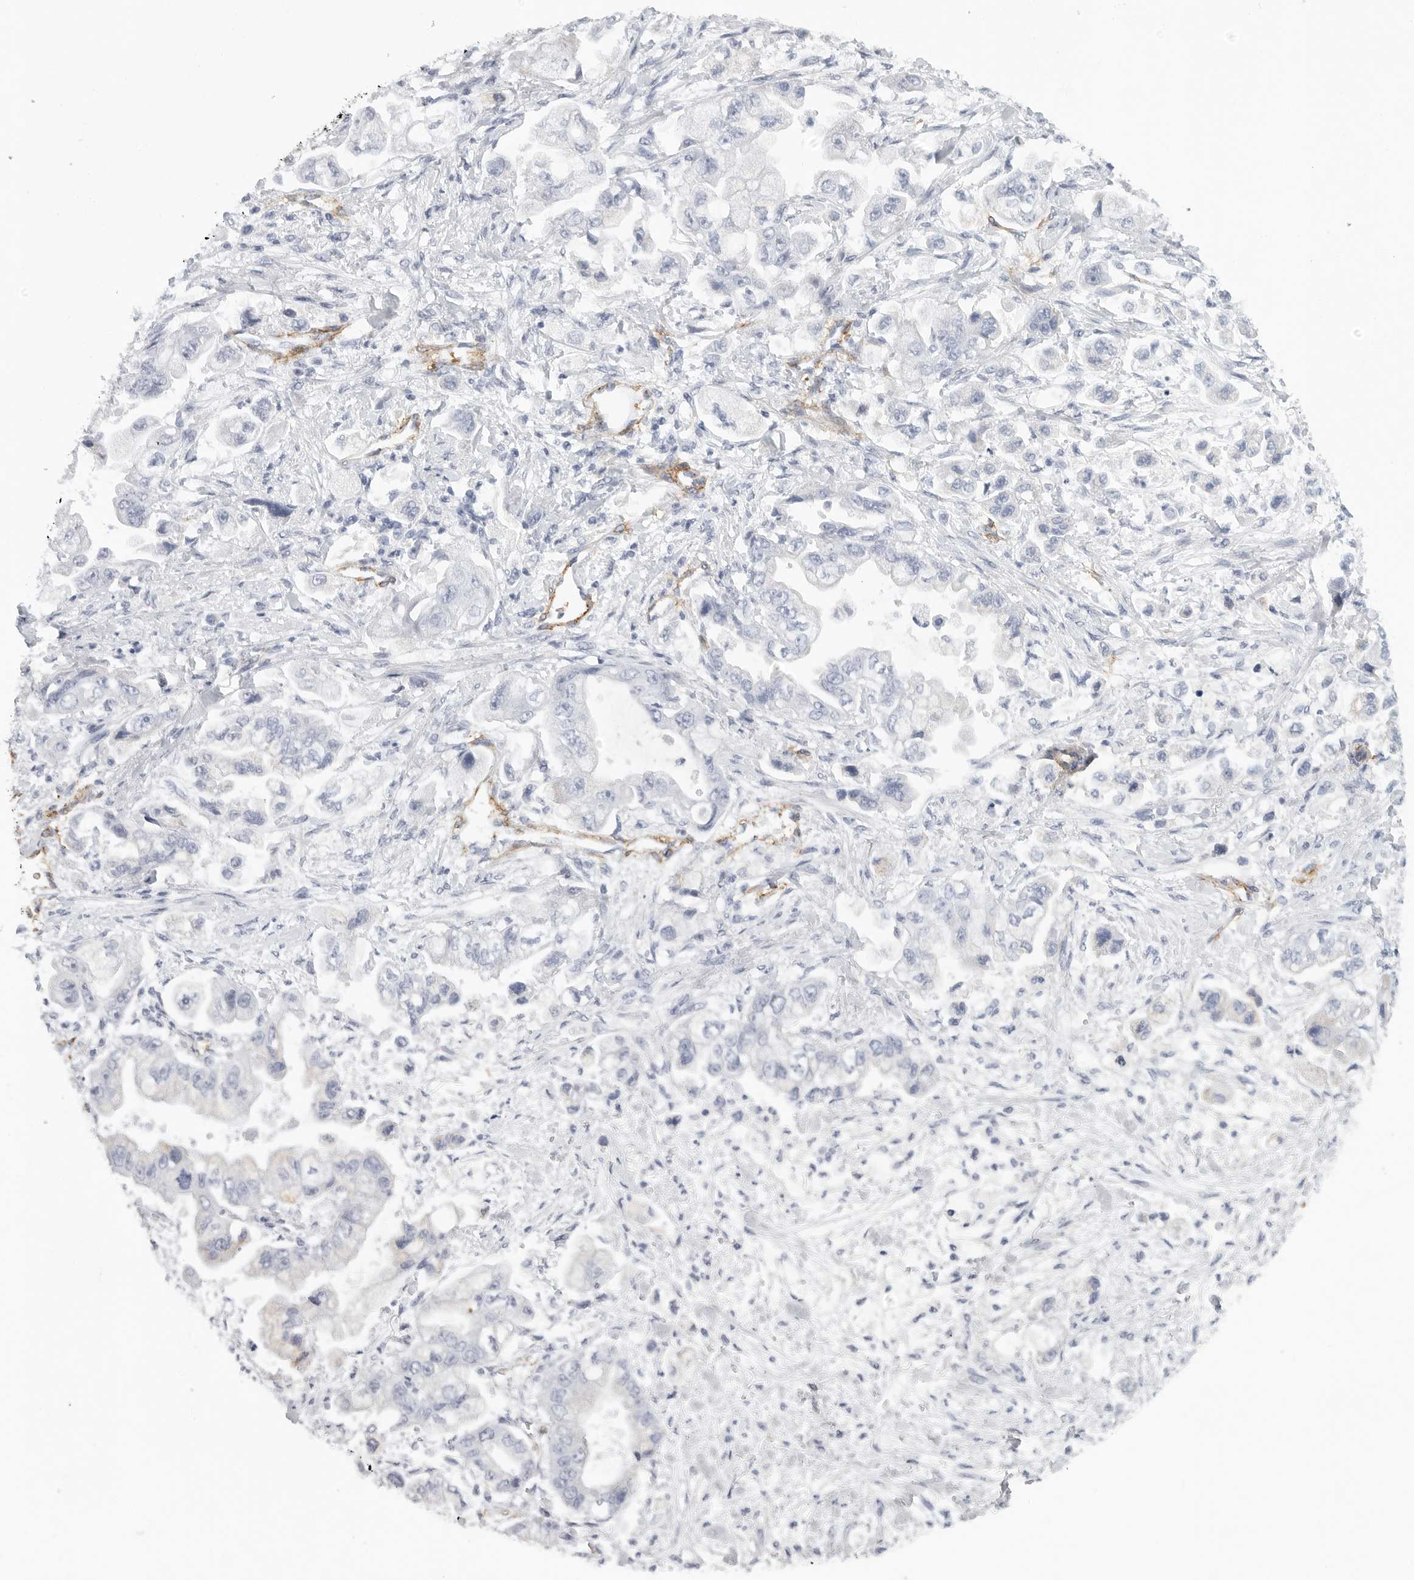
{"staining": {"intensity": "negative", "quantity": "none", "location": "none"}, "tissue": "stomach cancer", "cell_type": "Tumor cells", "image_type": "cancer", "snomed": [{"axis": "morphology", "description": "Adenocarcinoma, NOS"}, {"axis": "topography", "description": "Stomach"}], "caption": "Tumor cells show no significant expression in stomach adenocarcinoma.", "gene": "TNR", "patient": {"sex": "male", "age": 62}}